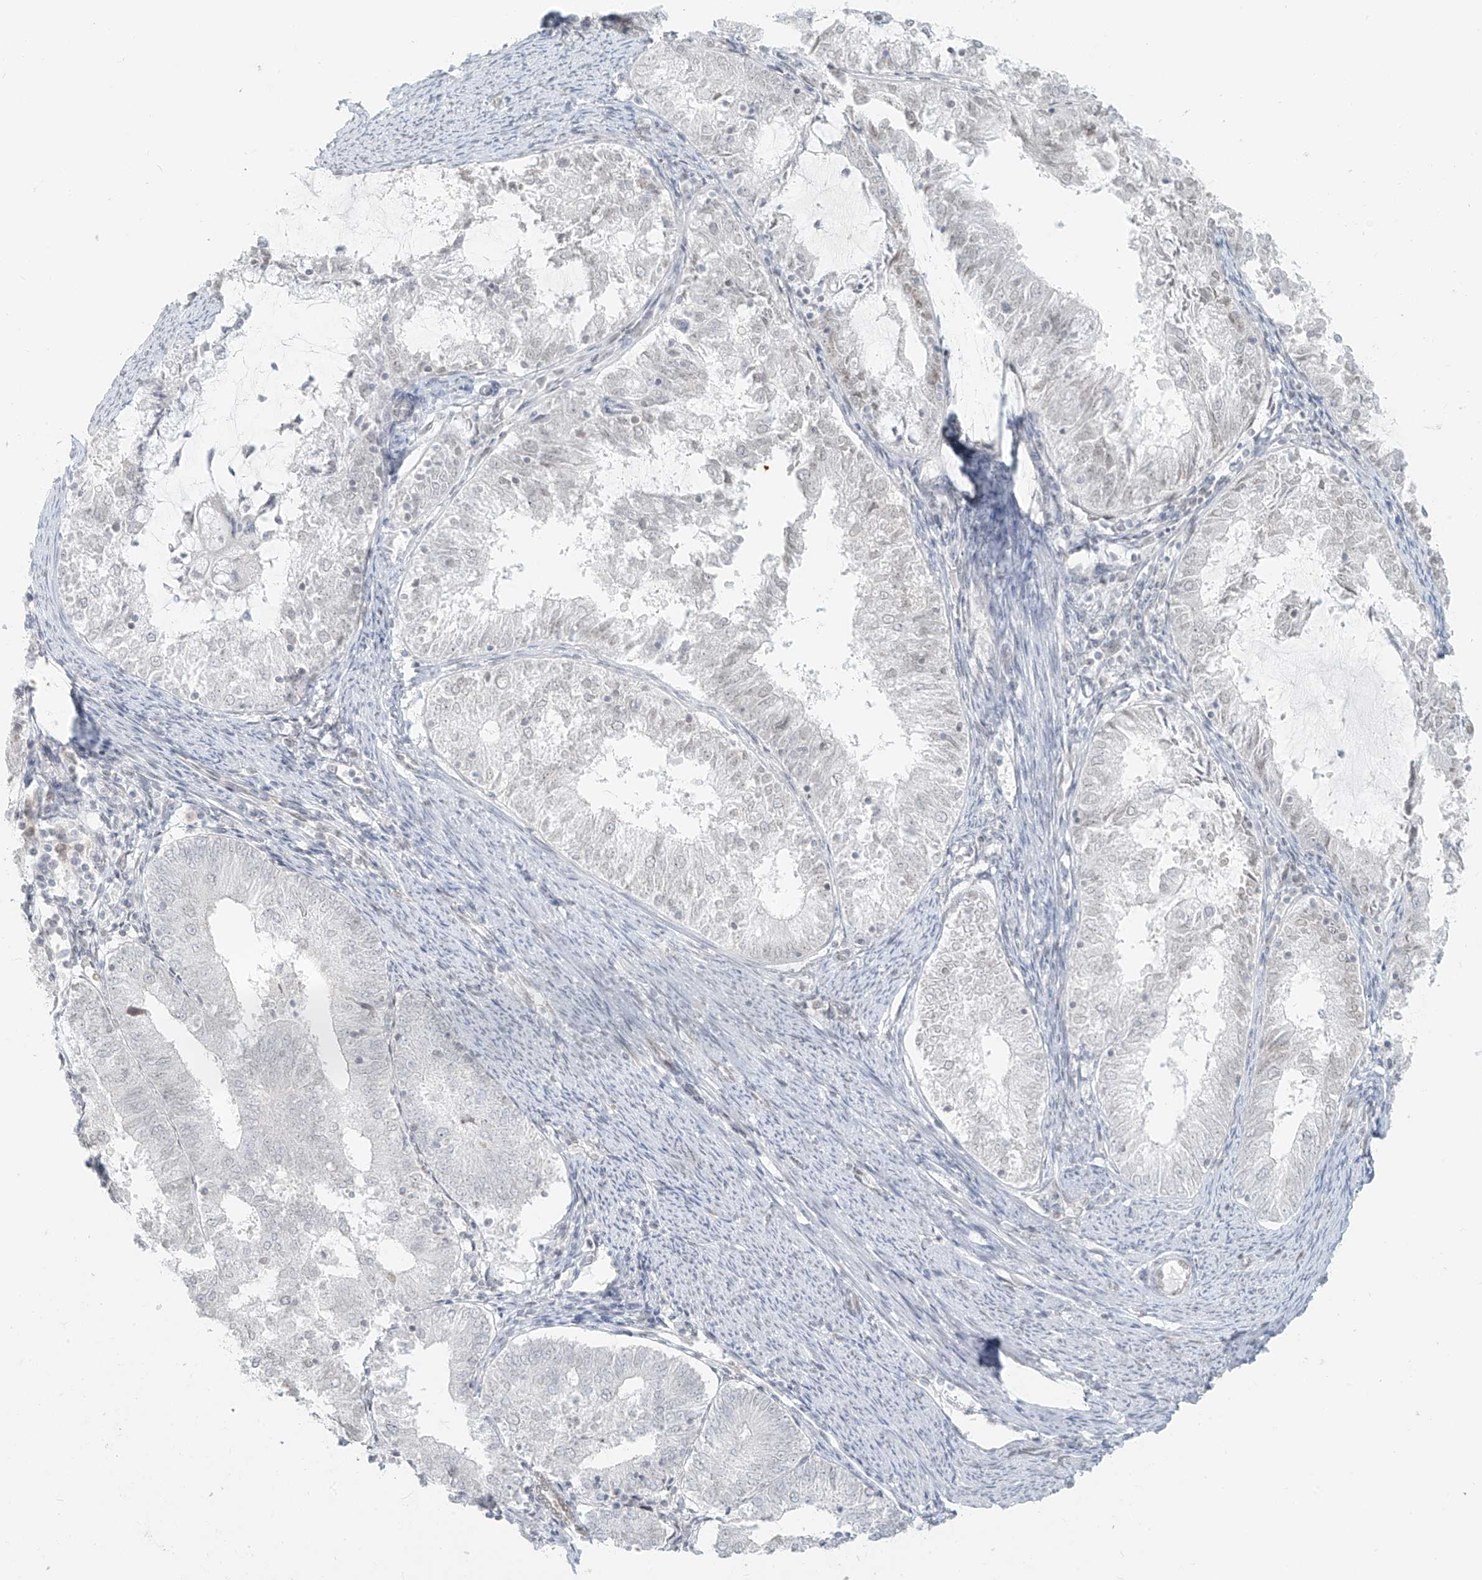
{"staining": {"intensity": "negative", "quantity": "none", "location": "none"}, "tissue": "endometrial cancer", "cell_type": "Tumor cells", "image_type": "cancer", "snomed": [{"axis": "morphology", "description": "Adenocarcinoma, NOS"}, {"axis": "topography", "description": "Endometrium"}], "caption": "Tumor cells show no significant protein positivity in adenocarcinoma (endometrial).", "gene": "OSBPL7", "patient": {"sex": "female", "age": 57}}